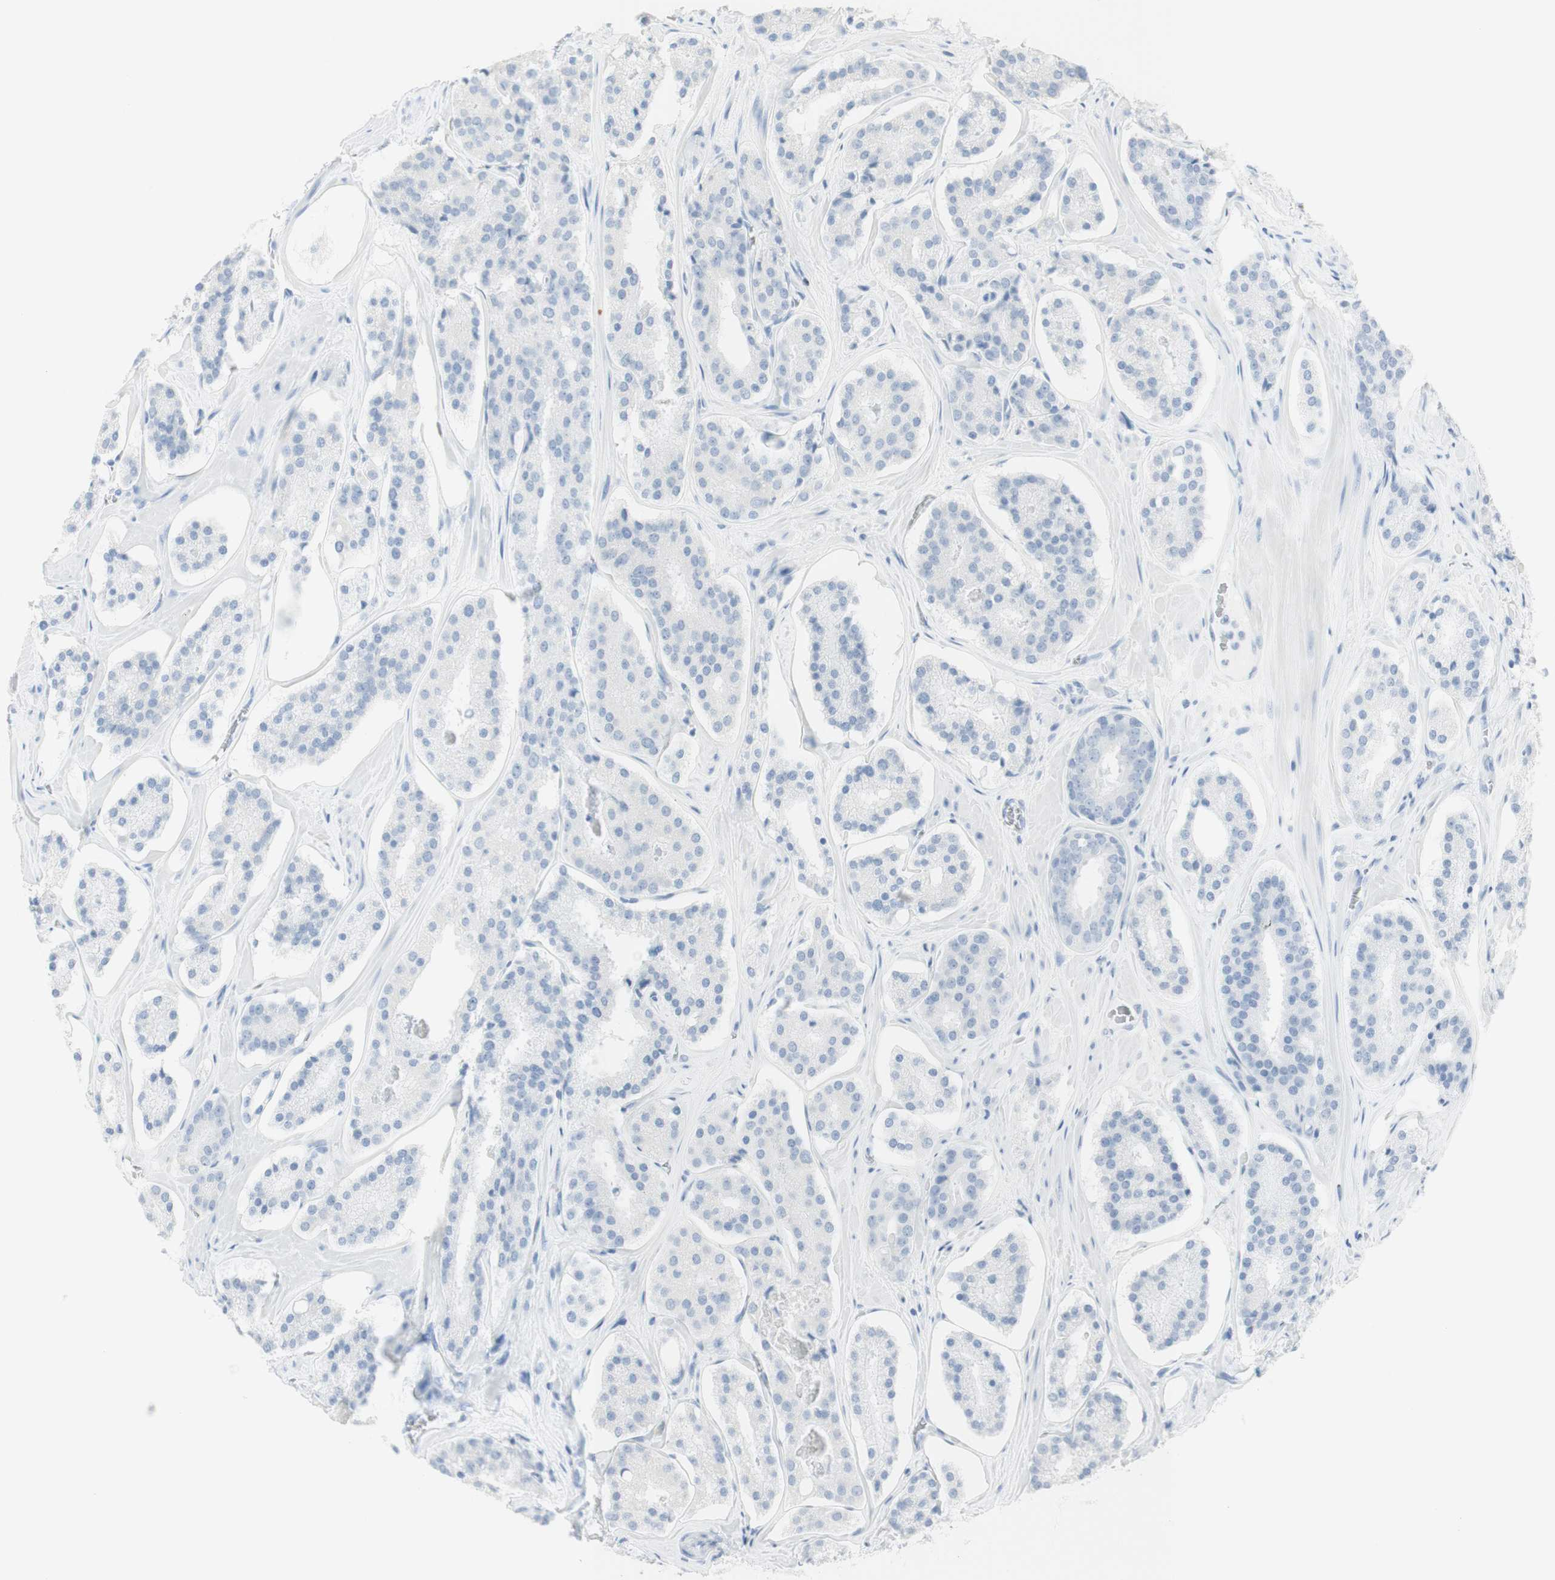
{"staining": {"intensity": "negative", "quantity": "none", "location": "none"}, "tissue": "prostate cancer", "cell_type": "Tumor cells", "image_type": "cancer", "snomed": [{"axis": "morphology", "description": "Adenocarcinoma, High grade"}, {"axis": "topography", "description": "Prostate"}], "caption": "The image displays no significant positivity in tumor cells of prostate cancer.", "gene": "NAPSA", "patient": {"sex": "male", "age": 60}}